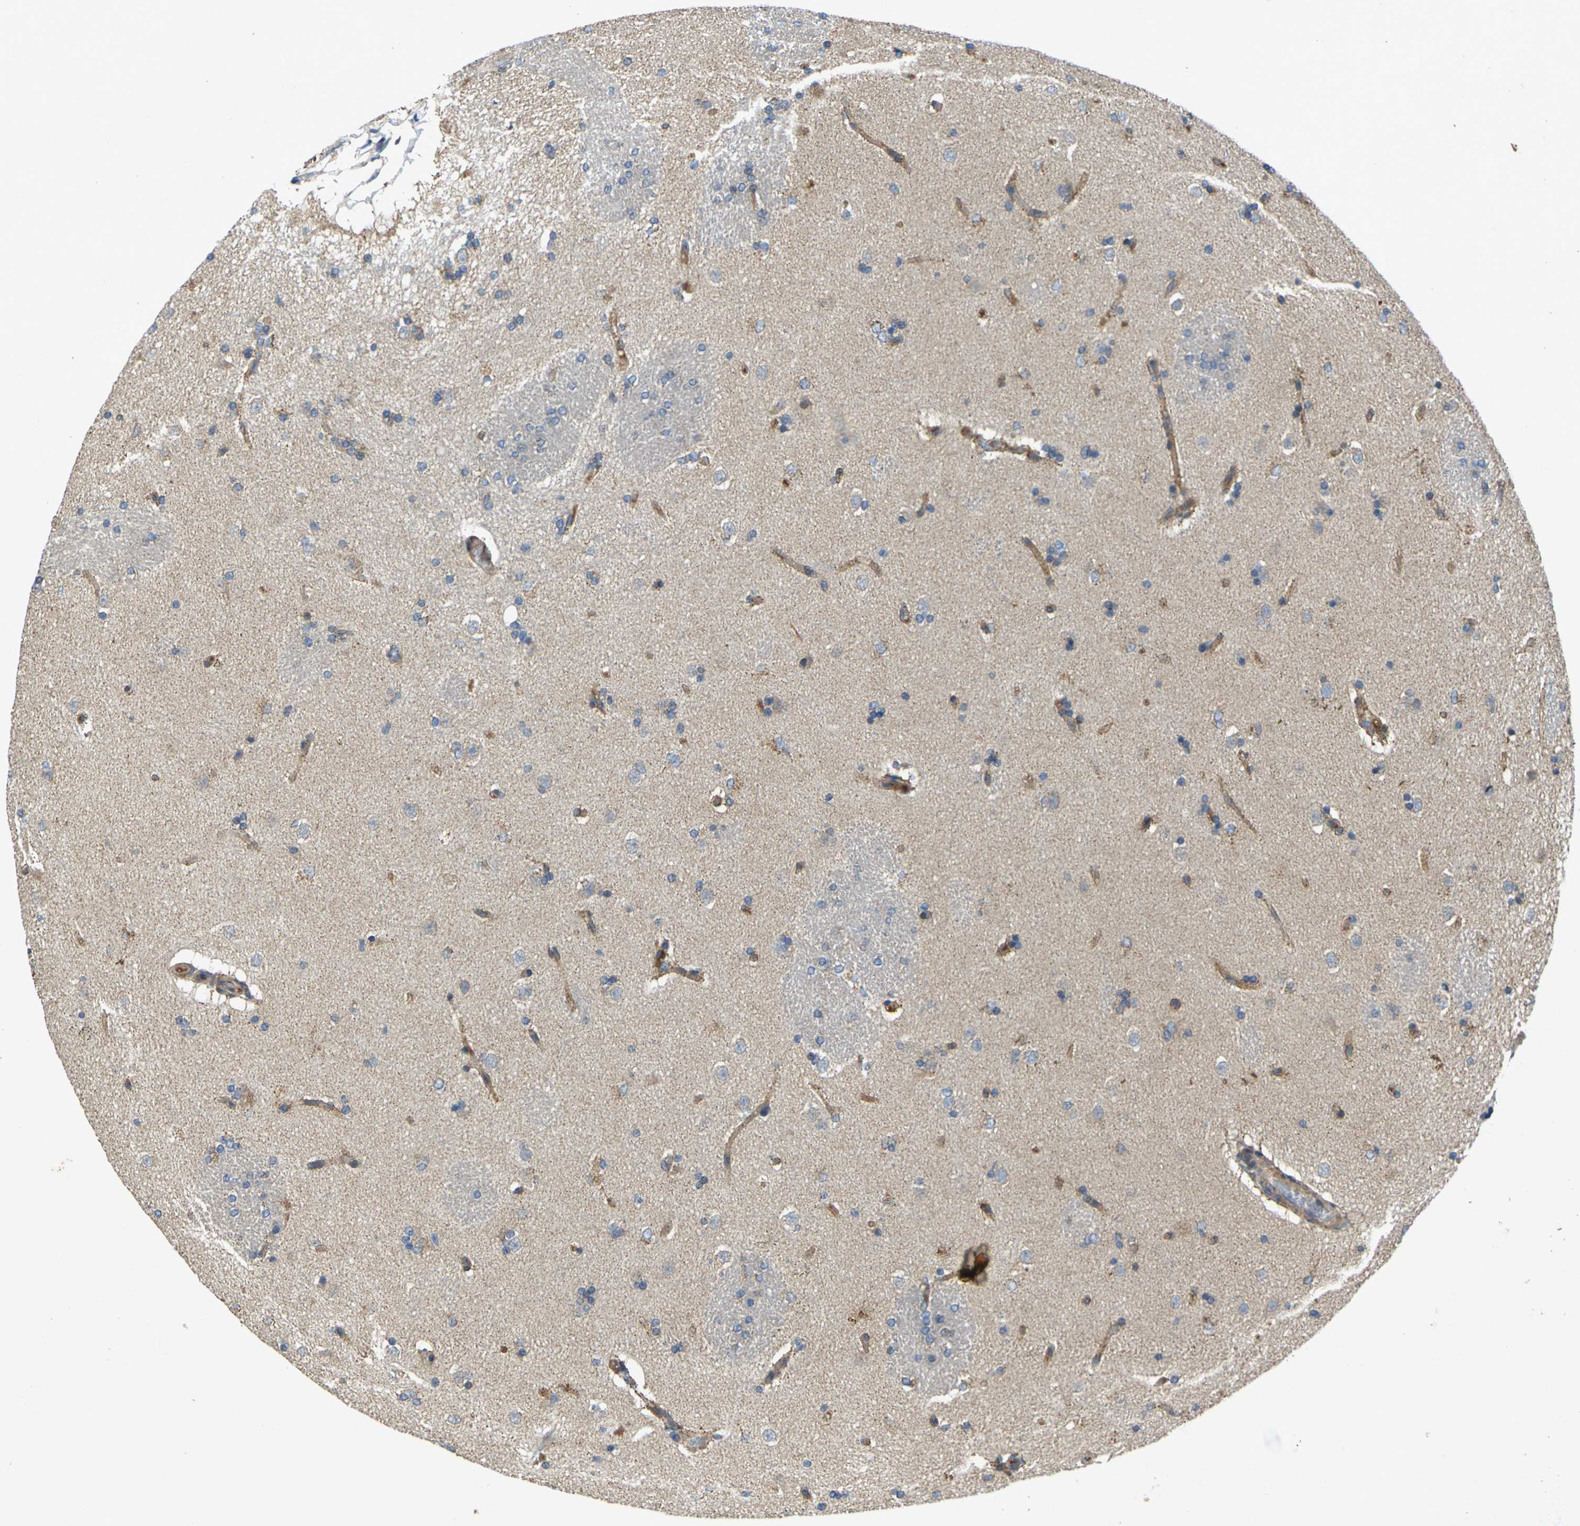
{"staining": {"intensity": "negative", "quantity": "none", "location": "none"}, "tissue": "caudate", "cell_type": "Glial cells", "image_type": "normal", "snomed": [{"axis": "morphology", "description": "Normal tissue, NOS"}, {"axis": "topography", "description": "Lateral ventricle wall"}], "caption": "Caudate stained for a protein using immunohistochemistry (IHC) shows no positivity glial cells.", "gene": "KIF1B", "patient": {"sex": "female", "age": 19}}